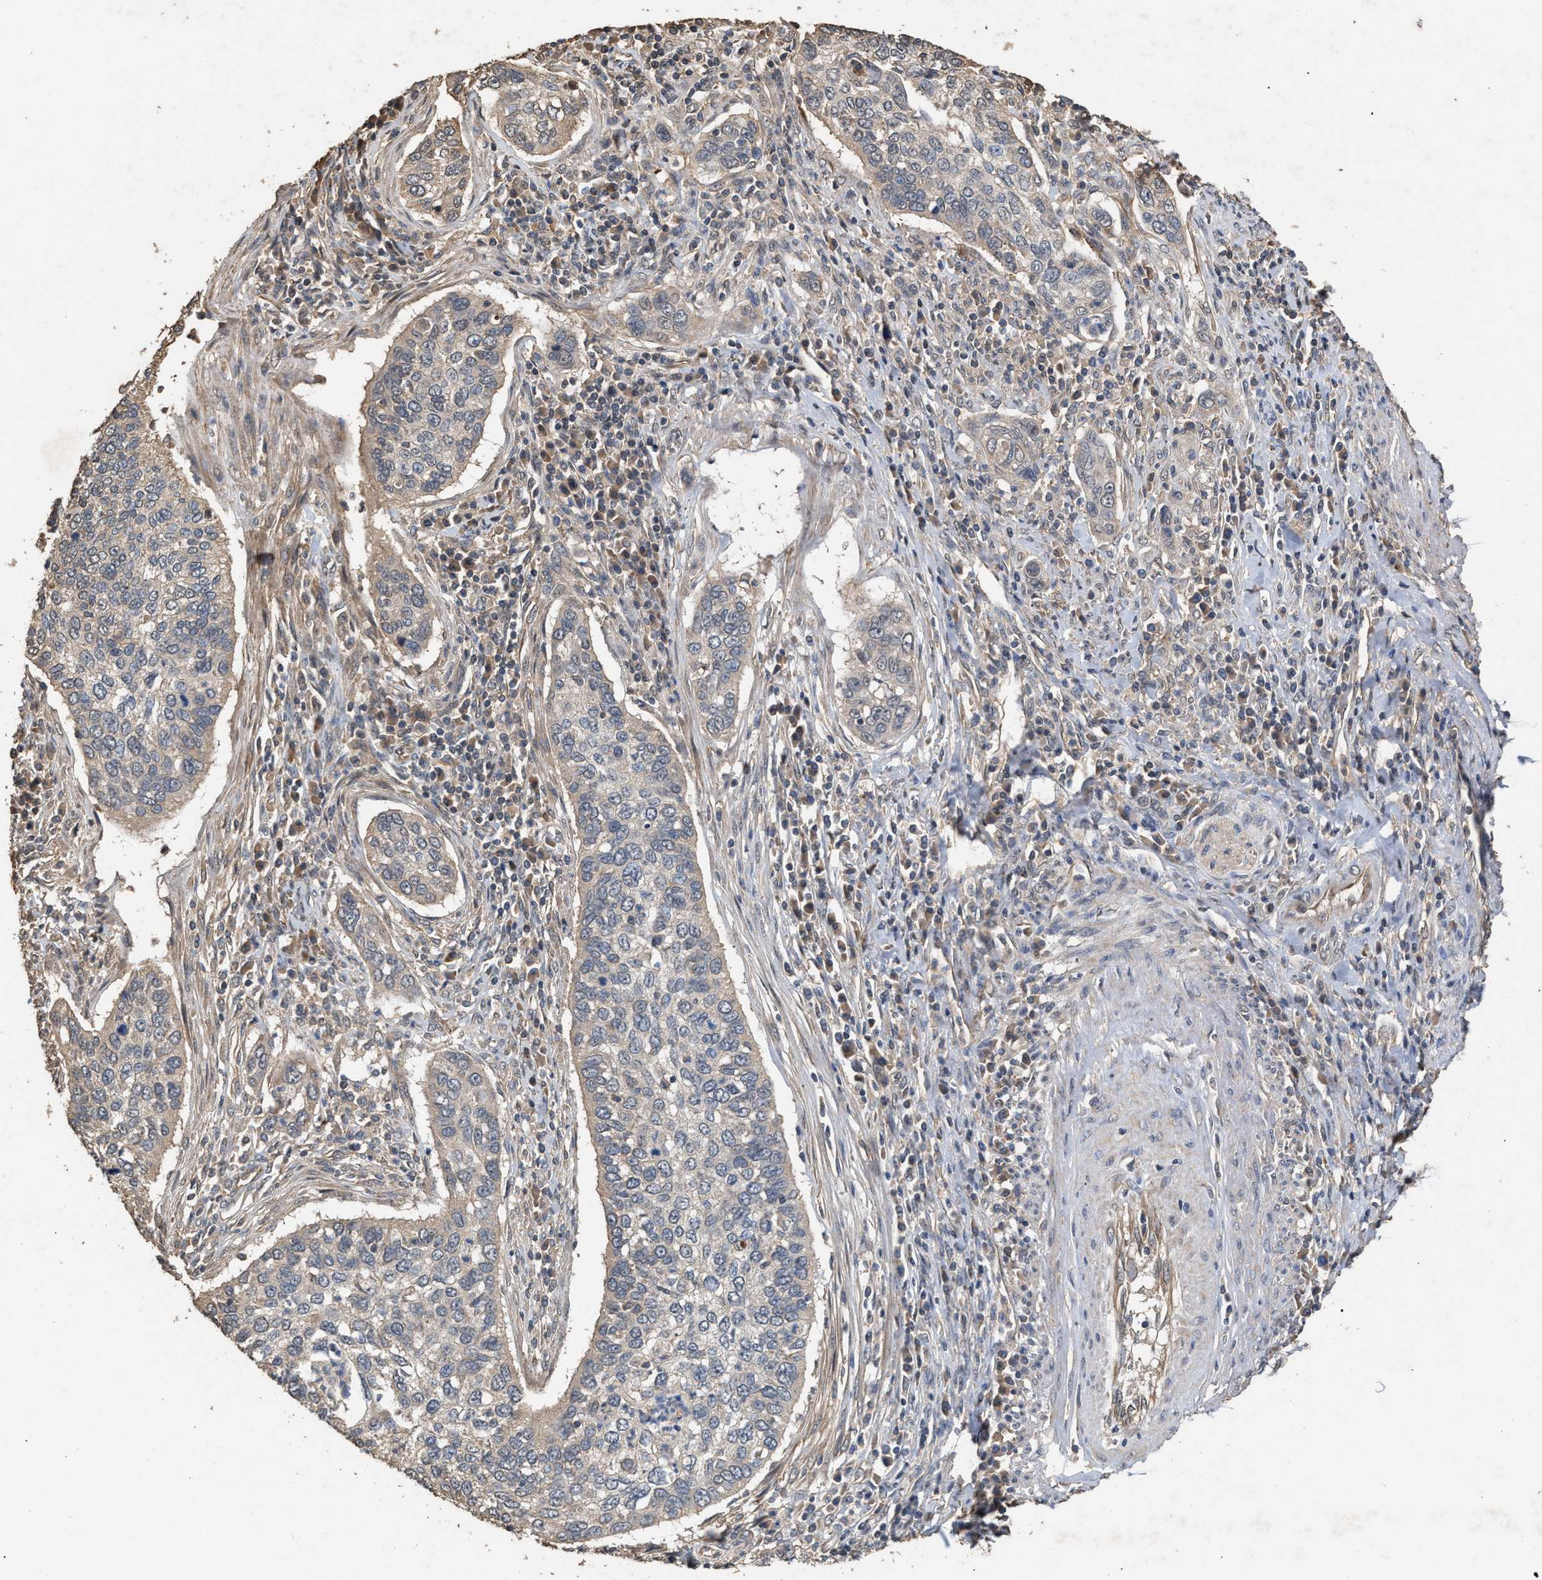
{"staining": {"intensity": "weak", "quantity": "<25%", "location": "cytoplasmic/membranous"}, "tissue": "cervical cancer", "cell_type": "Tumor cells", "image_type": "cancer", "snomed": [{"axis": "morphology", "description": "Squamous cell carcinoma, NOS"}, {"axis": "topography", "description": "Cervix"}], "caption": "This is an immunohistochemistry (IHC) photomicrograph of cervical cancer. There is no positivity in tumor cells.", "gene": "HTRA3", "patient": {"sex": "female", "age": 53}}